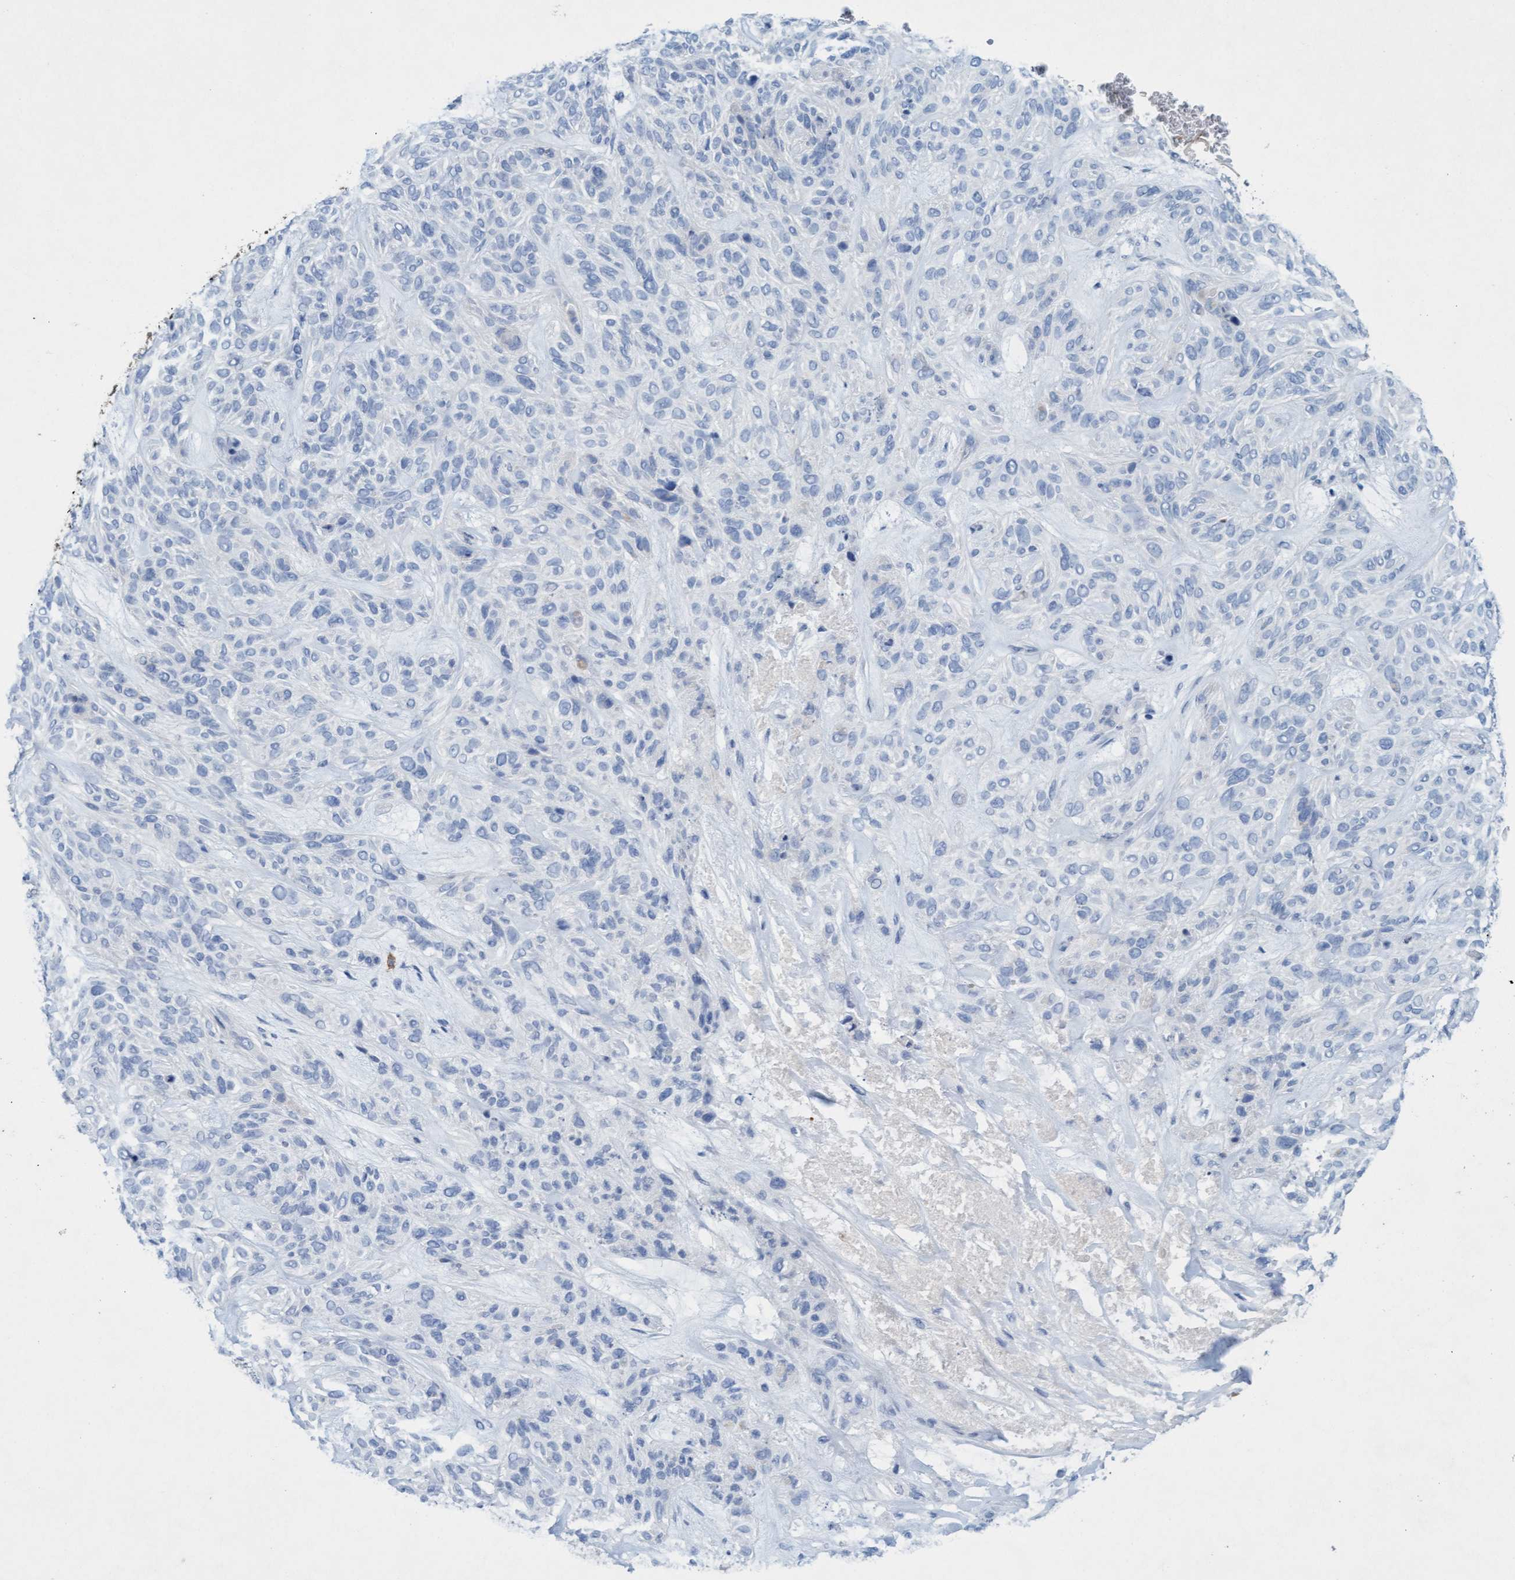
{"staining": {"intensity": "negative", "quantity": "none", "location": "none"}, "tissue": "skin cancer", "cell_type": "Tumor cells", "image_type": "cancer", "snomed": [{"axis": "morphology", "description": "Basal cell carcinoma"}, {"axis": "topography", "description": "Skin"}], "caption": "Tumor cells are negative for protein expression in human skin basal cell carcinoma. The staining was performed using DAB to visualize the protein expression in brown, while the nuclei were stained in blue with hematoxylin (Magnification: 20x).", "gene": "SIGIRR", "patient": {"sex": "male", "age": 55}}